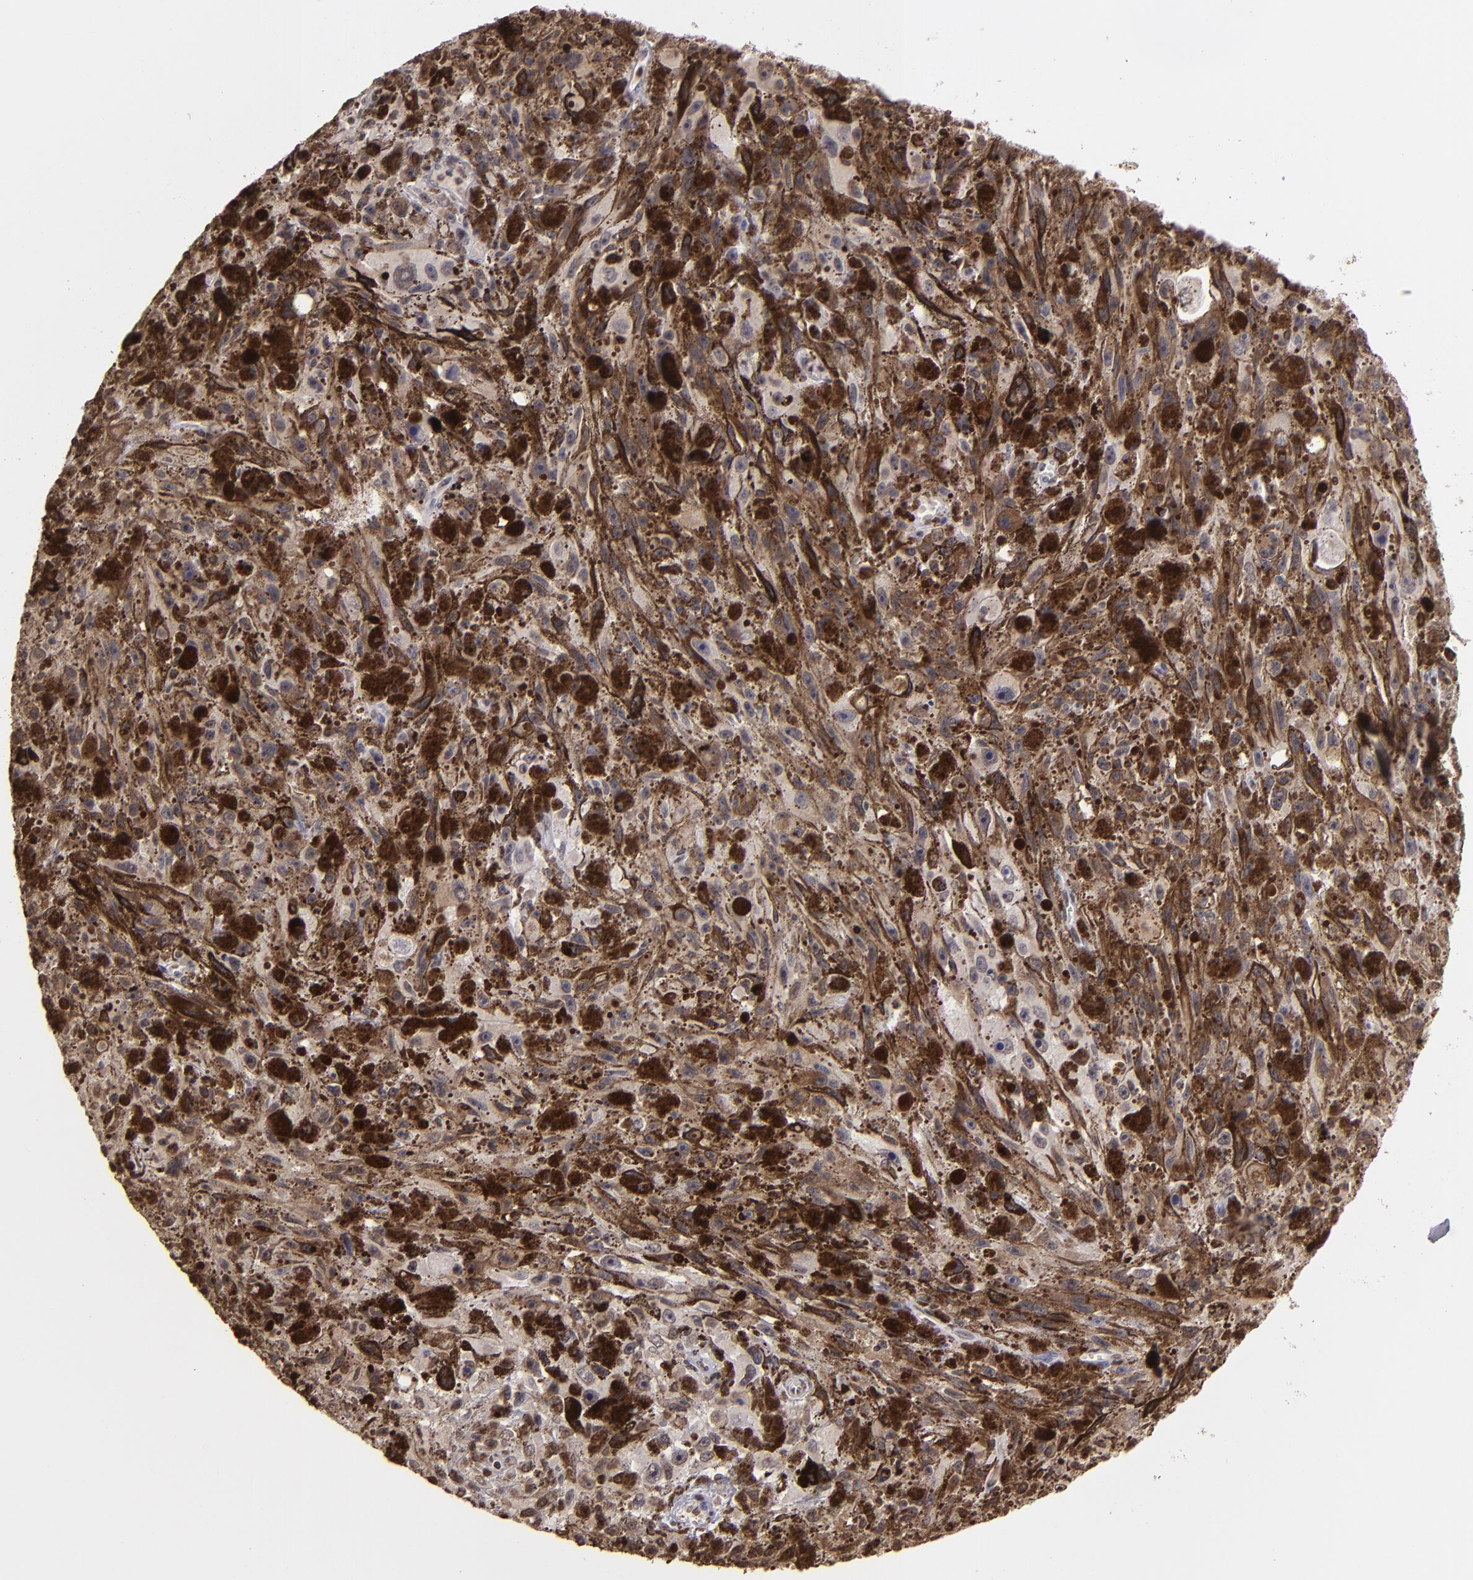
{"staining": {"intensity": "negative", "quantity": "none", "location": "none"}, "tissue": "melanoma", "cell_type": "Tumor cells", "image_type": "cancer", "snomed": [{"axis": "morphology", "description": "Malignant melanoma, NOS"}, {"axis": "topography", "description": "Skin"}], "caption": "Image shows no significant protein staining in tumor cells of malignant melanoma.", "gene": "LBX1", "patient": {"sex": "female", "age": 104}}